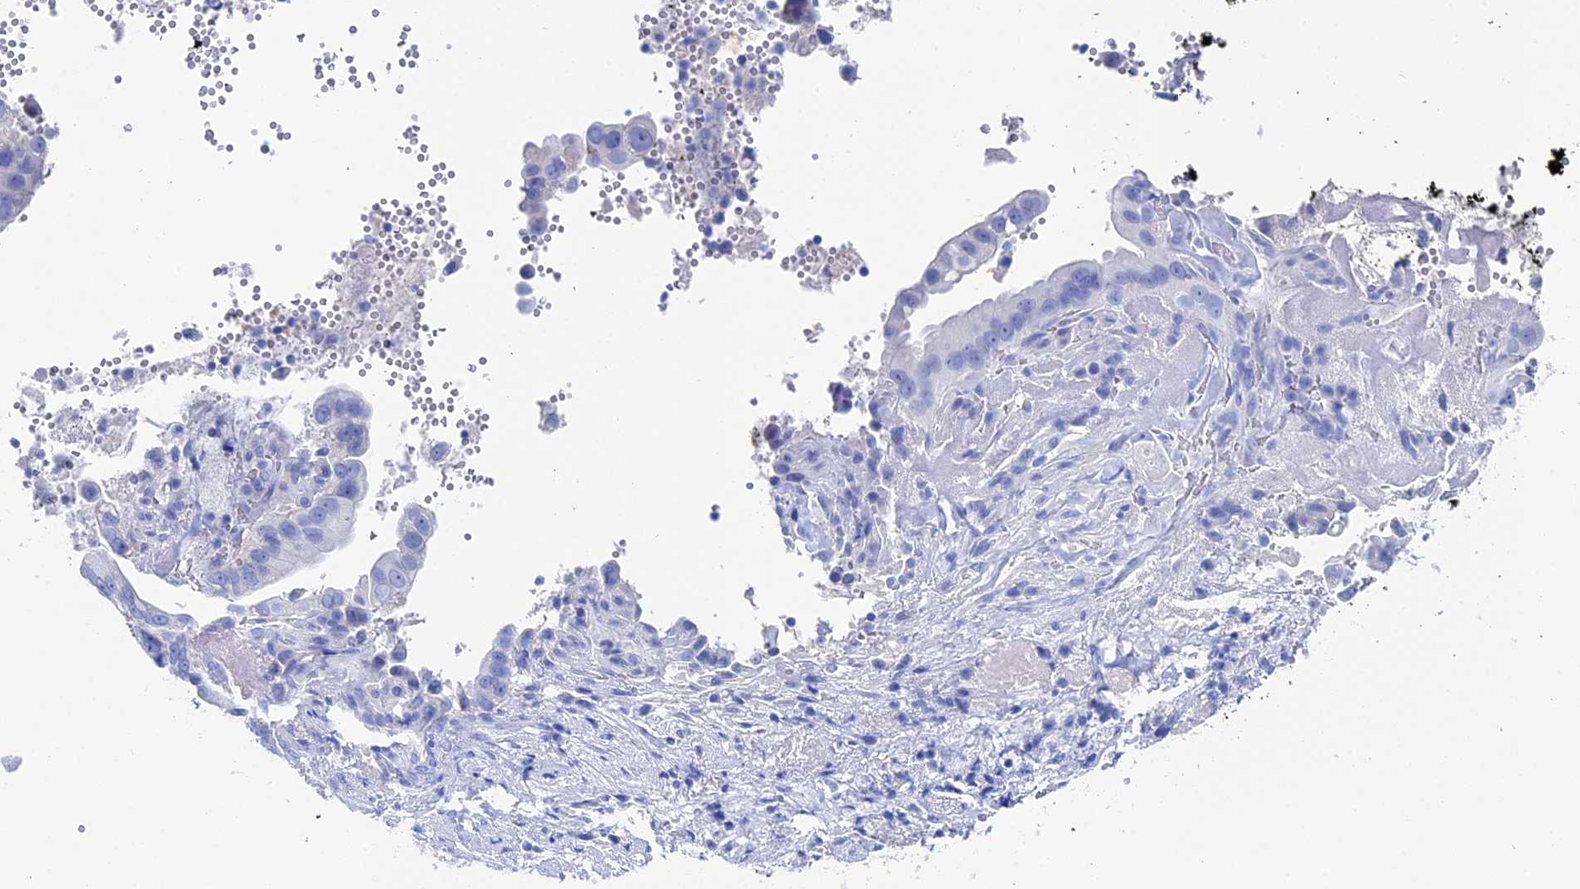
{"staining": {"intensity": "negative", "quantity": "none", "location": "none"}, "tissue": "pancreatic cancer", "cell_type": "Tumor cells", "image_type": "cancer", "snomed": [{"axis": "morphology", "description": "Inflammation, NOS"}, {"axis": "morphology", "description": "Adenocarcinoma, NOS"}, {"axis": "topography", "description": "Pancreas"}], "caption": "Tumor cells show no significant staining in pancreatic adenocarcinoma. (DAB (3,3'-diaminobenzidine) IHC, high magnification).", "gene": "UNC119", "patient": {"sex": "female", "age": 56}}